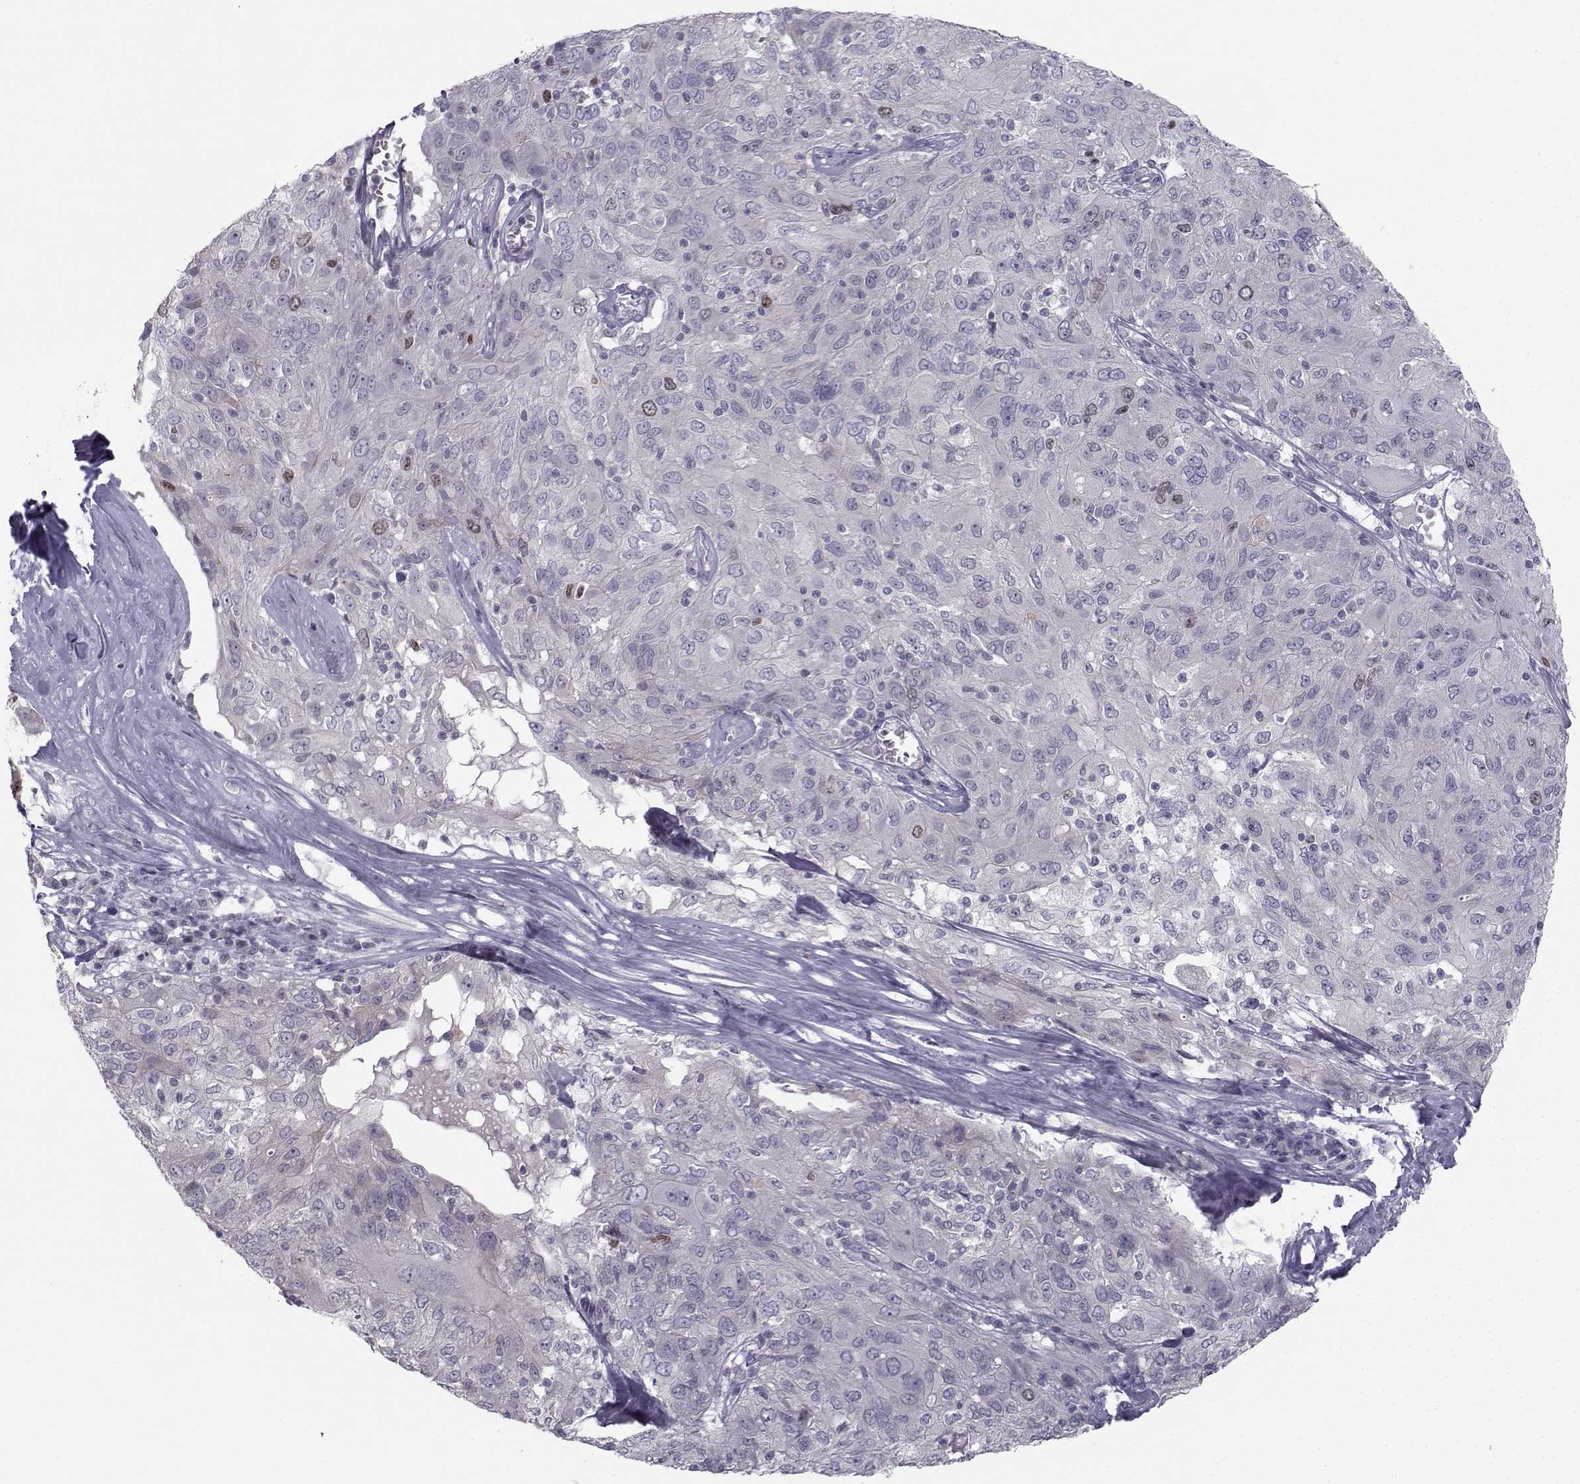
{"staining": {"intensity": "negative", "quantity": "none", "location": "none"}, "tissue": "ovarian cancer", "cell_type": "Tumor cells", "image_type": "cancer", "snomed": [{"axis": "morphology", "description": "Carcinoma, endometroid"}, {"axis": "topography", "description": "Ovary"}], "caption": "Immunohistochemical staining of human ovarian cancer shows no significant positivity in tumor cells. Brightfield microscopy of IHC stained with DAB (3,3'-diaminobenzidine) (brown) and hematoxylin (blue), captured at high magnification.", "gene": "LRP8", "patient": {"sex": "female", "age": 50}}